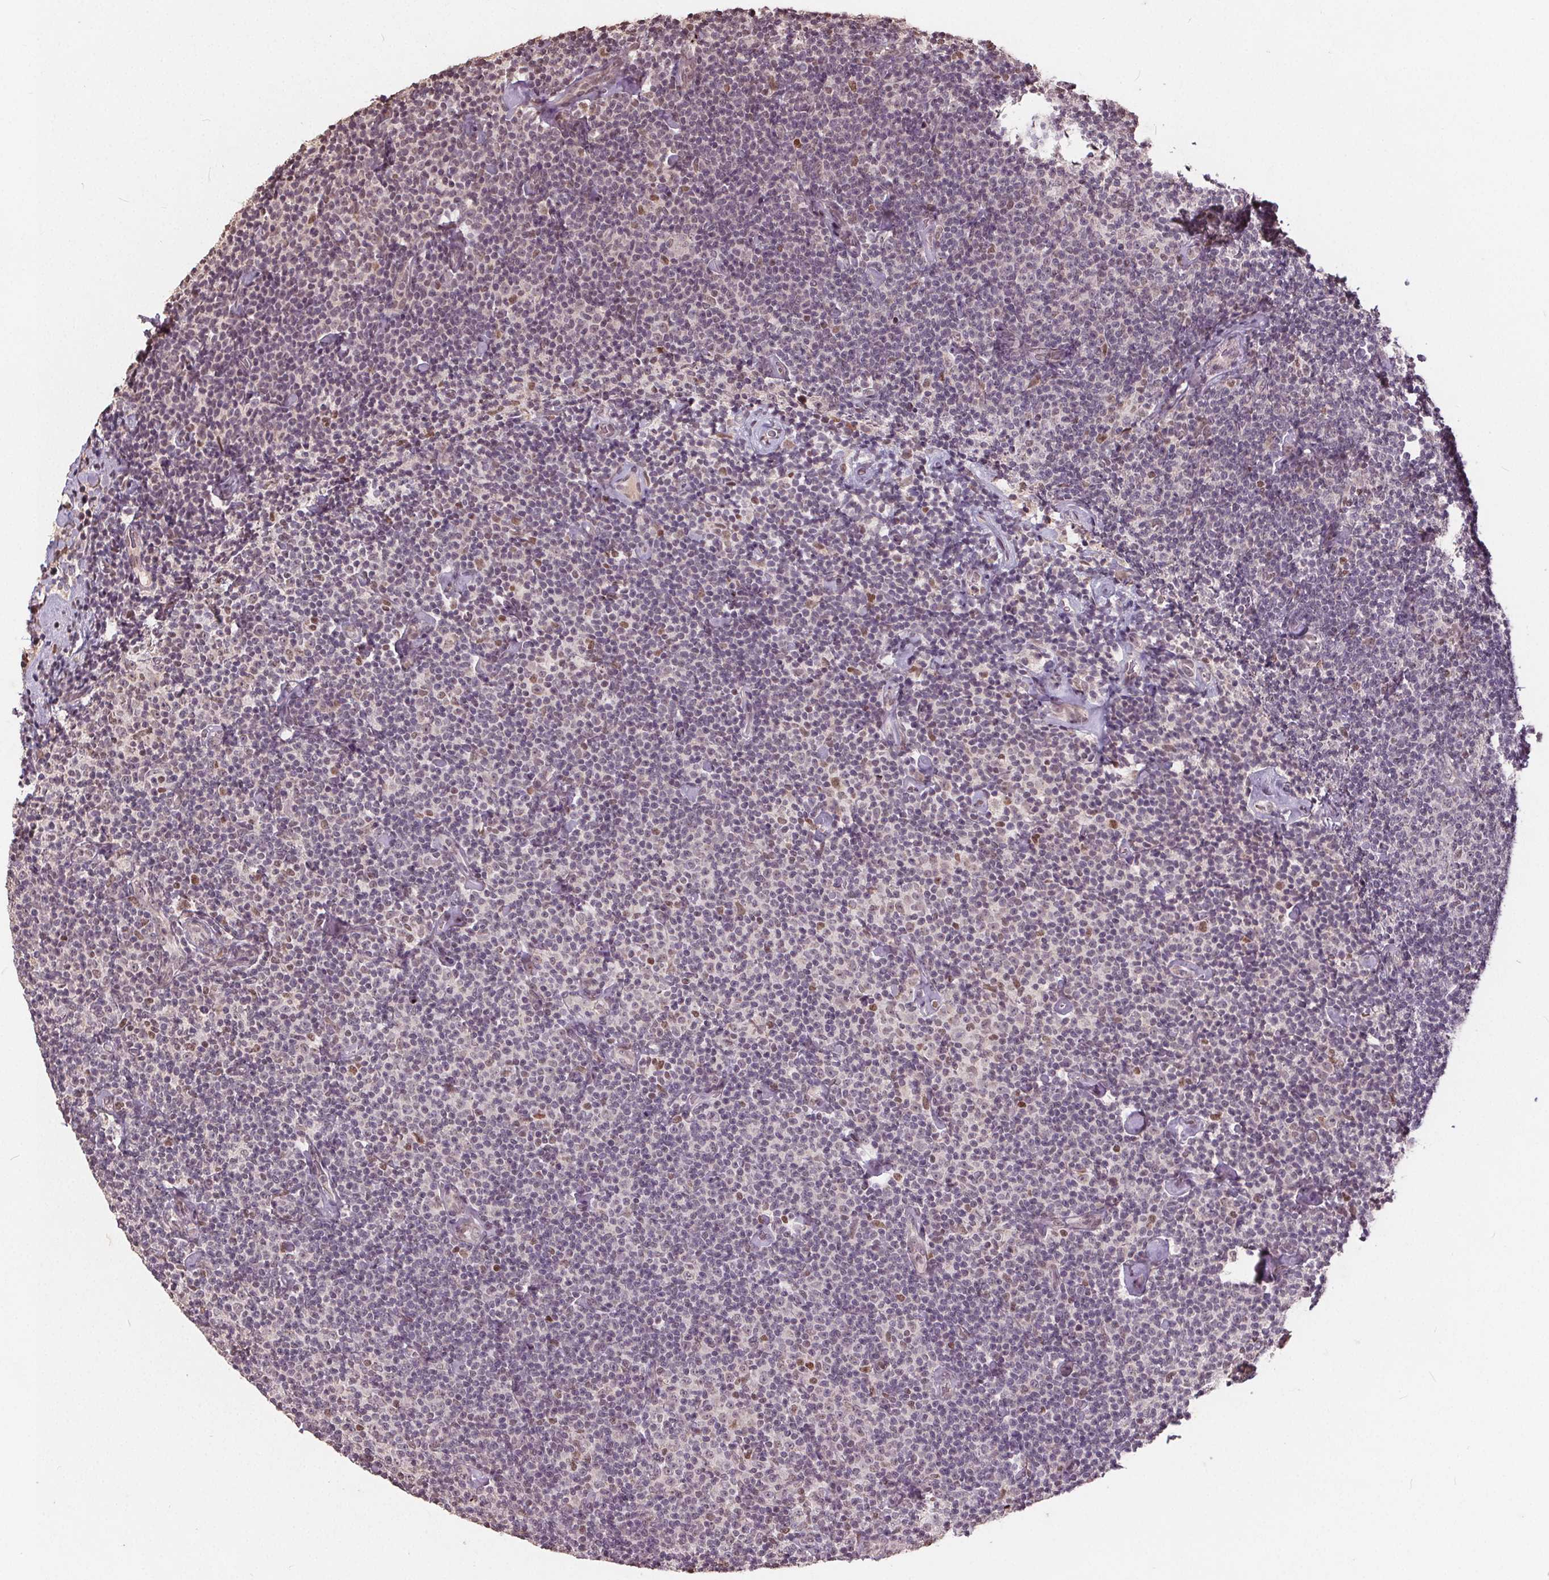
{"staining": {"intensity": "negative", "quantity": "none", "location": "none"}, "tissue": "lymphoma", "cell_type": "Tumor cells", "image_type": "cancer", "snomed": [{"axis": "morphology", "description": "Malignant lymphoma, non-Hodgkin's type, Low grade"}, {"axis": "topography", "description": "Lymph node"}], "caption": "This is an IHC histopathology image of human lymphoma. There is no positivity in tumor cells.", "gene": "DNMT3B", "patient": {"sex": "male", "age": 81}}